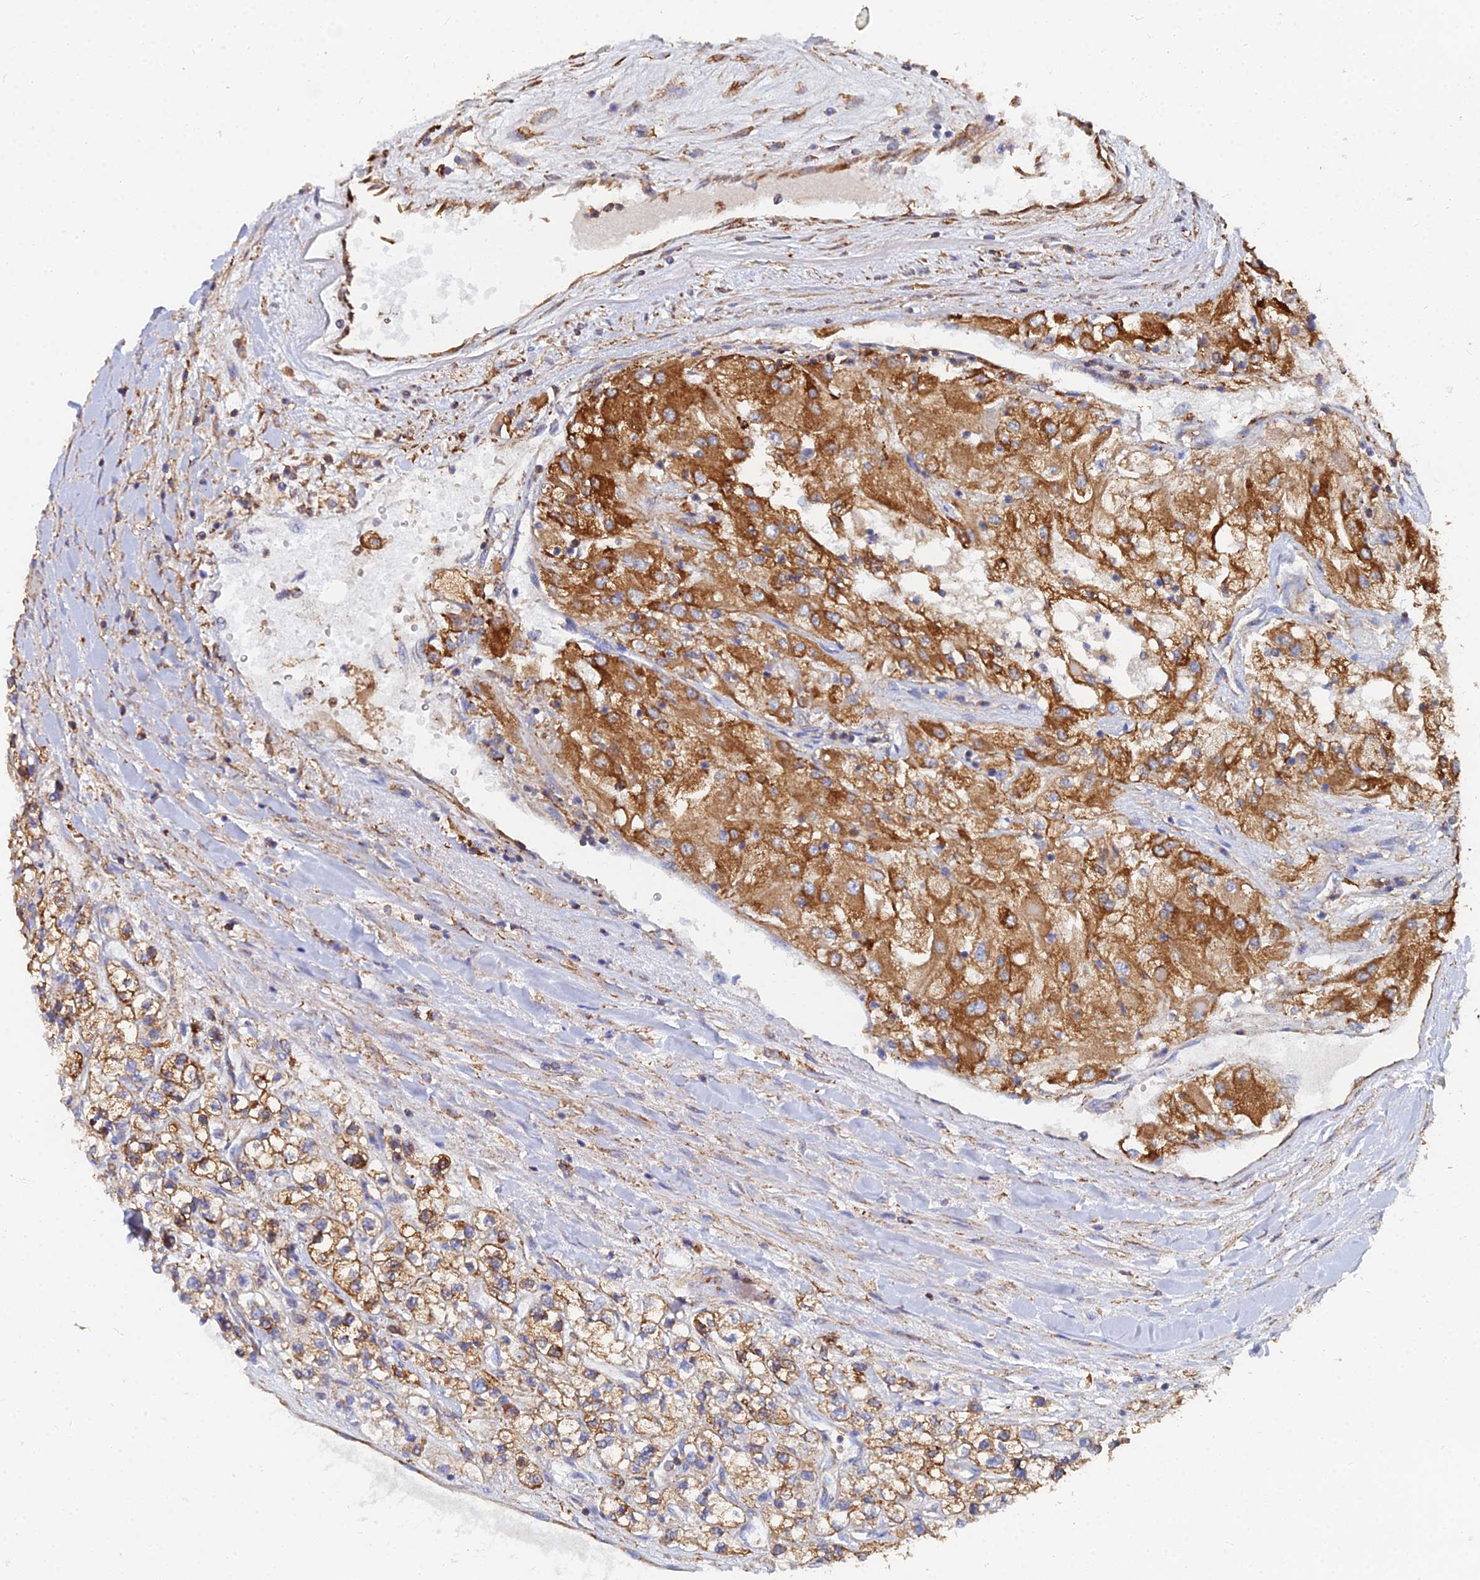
{"staining": {"intensity": "strong", "quantity": ">75%", "location": "cytoplasmic/membranous"}, "tissue": "renal cancer", "cell_type": "Tumor cells", "image_type": "cancer", "snomed": [{"axis": "morphology", "description": "Adenocarcinoma, NOS"}, {"axis": "topography", "description": "Kidney"}], "caption": "Renal cancer stained for a protein (brown) displays strong cytoplasmic/membranous positive positivity in approximately >75% of tumor cells.", "gene": "GPR42", "patient": {"sex": "male", "age": 80}}